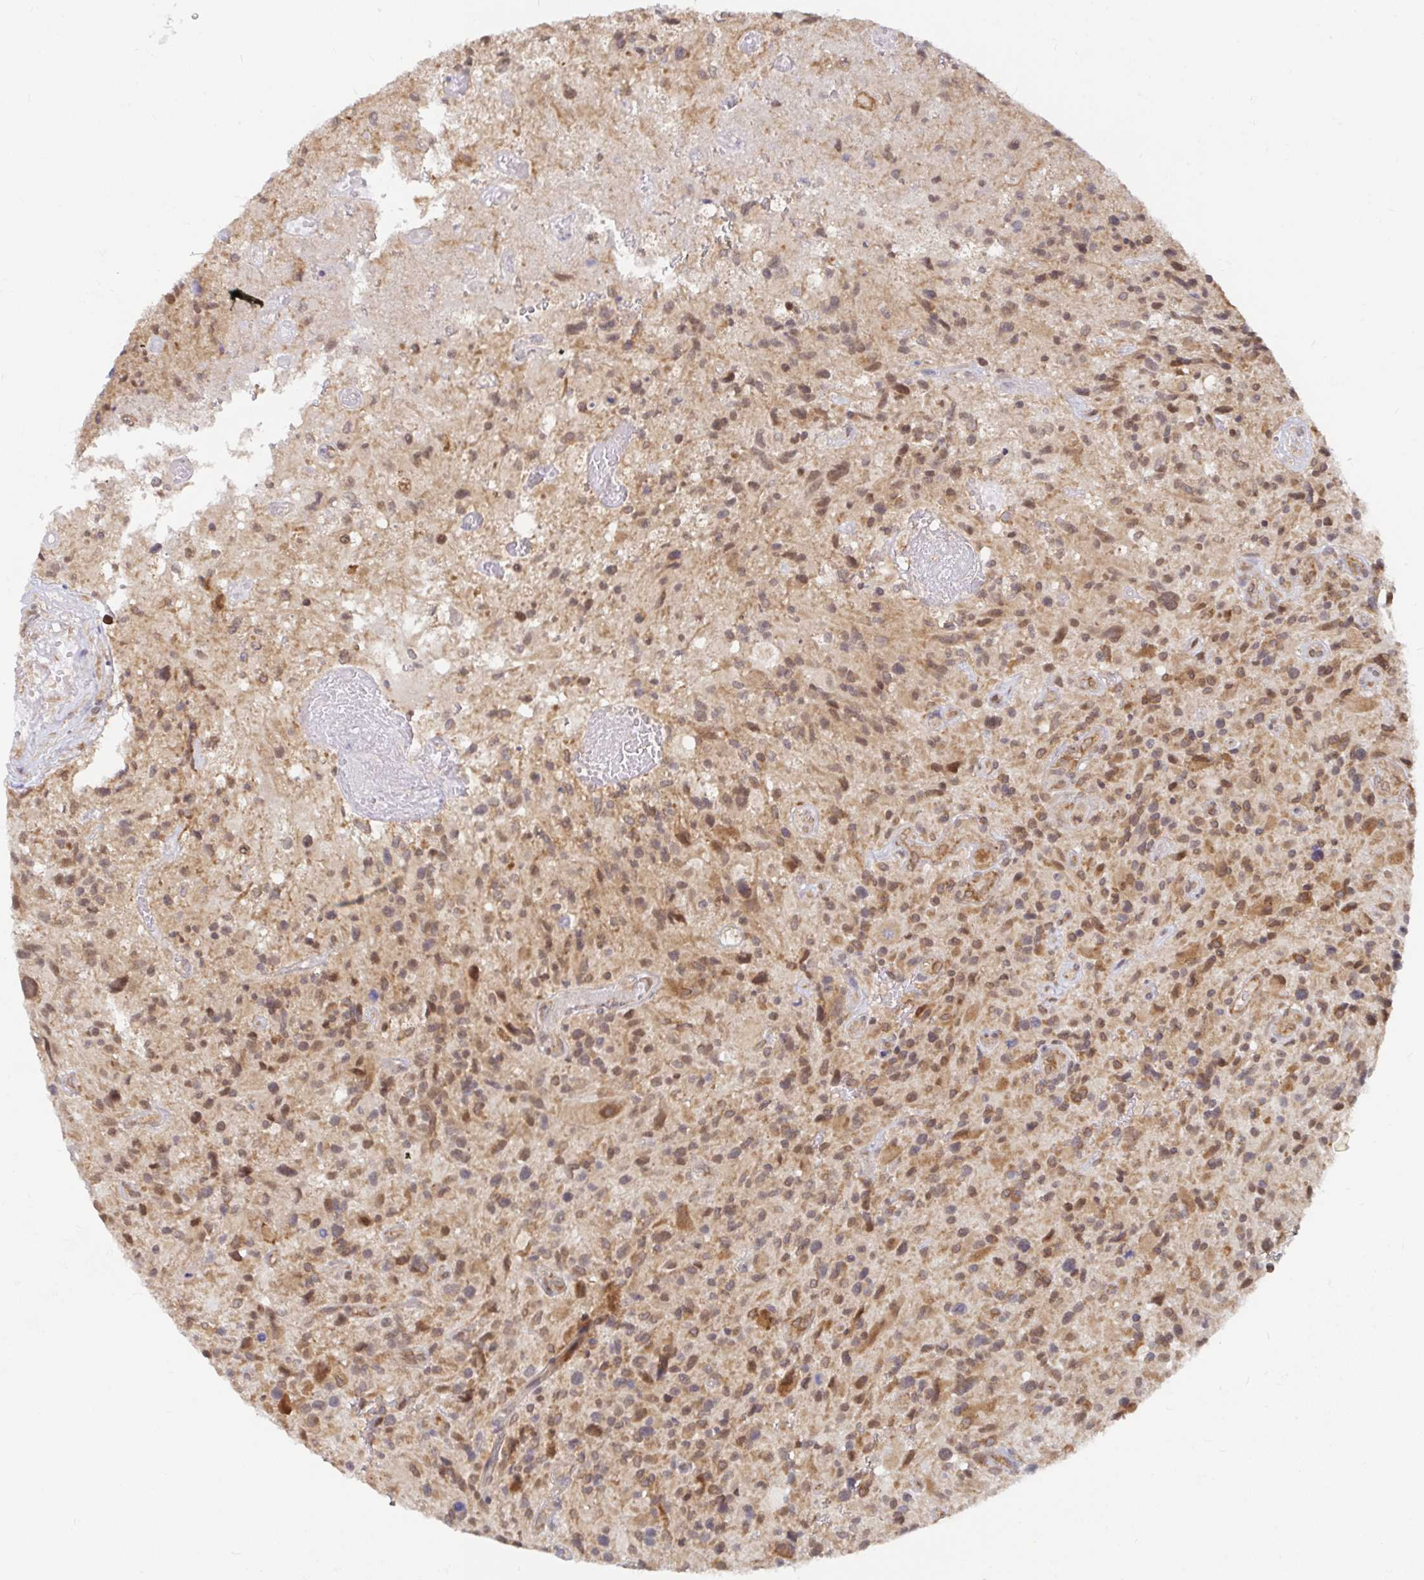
{"staining": {"intensity": "moderate", "quantity": ">75%", "location": "cytoplasmic/membranous,nuclear"}, "tissue": "glioma", "cell_type": "Tumor cells", "image_type": "cancer", "snomed": [{"axis": "morphology", "description": "Glioma, malignant, High grade"}, {"axis": "topography", "description": "Brain"}], "caption": "Immunohistochemistry micrograph of neoplastic tissue: glioma stained using immunohistochemistry (IHC) shows medium levels of moderate protein expression localized specifically in the cytoplasmic/membranous and nuclear of tumor cells, appearing as a cytoplasmic/membranous and nuclear brown color.", "gene": "ALG1", "patient": {"sex": "male", "age": 63}}